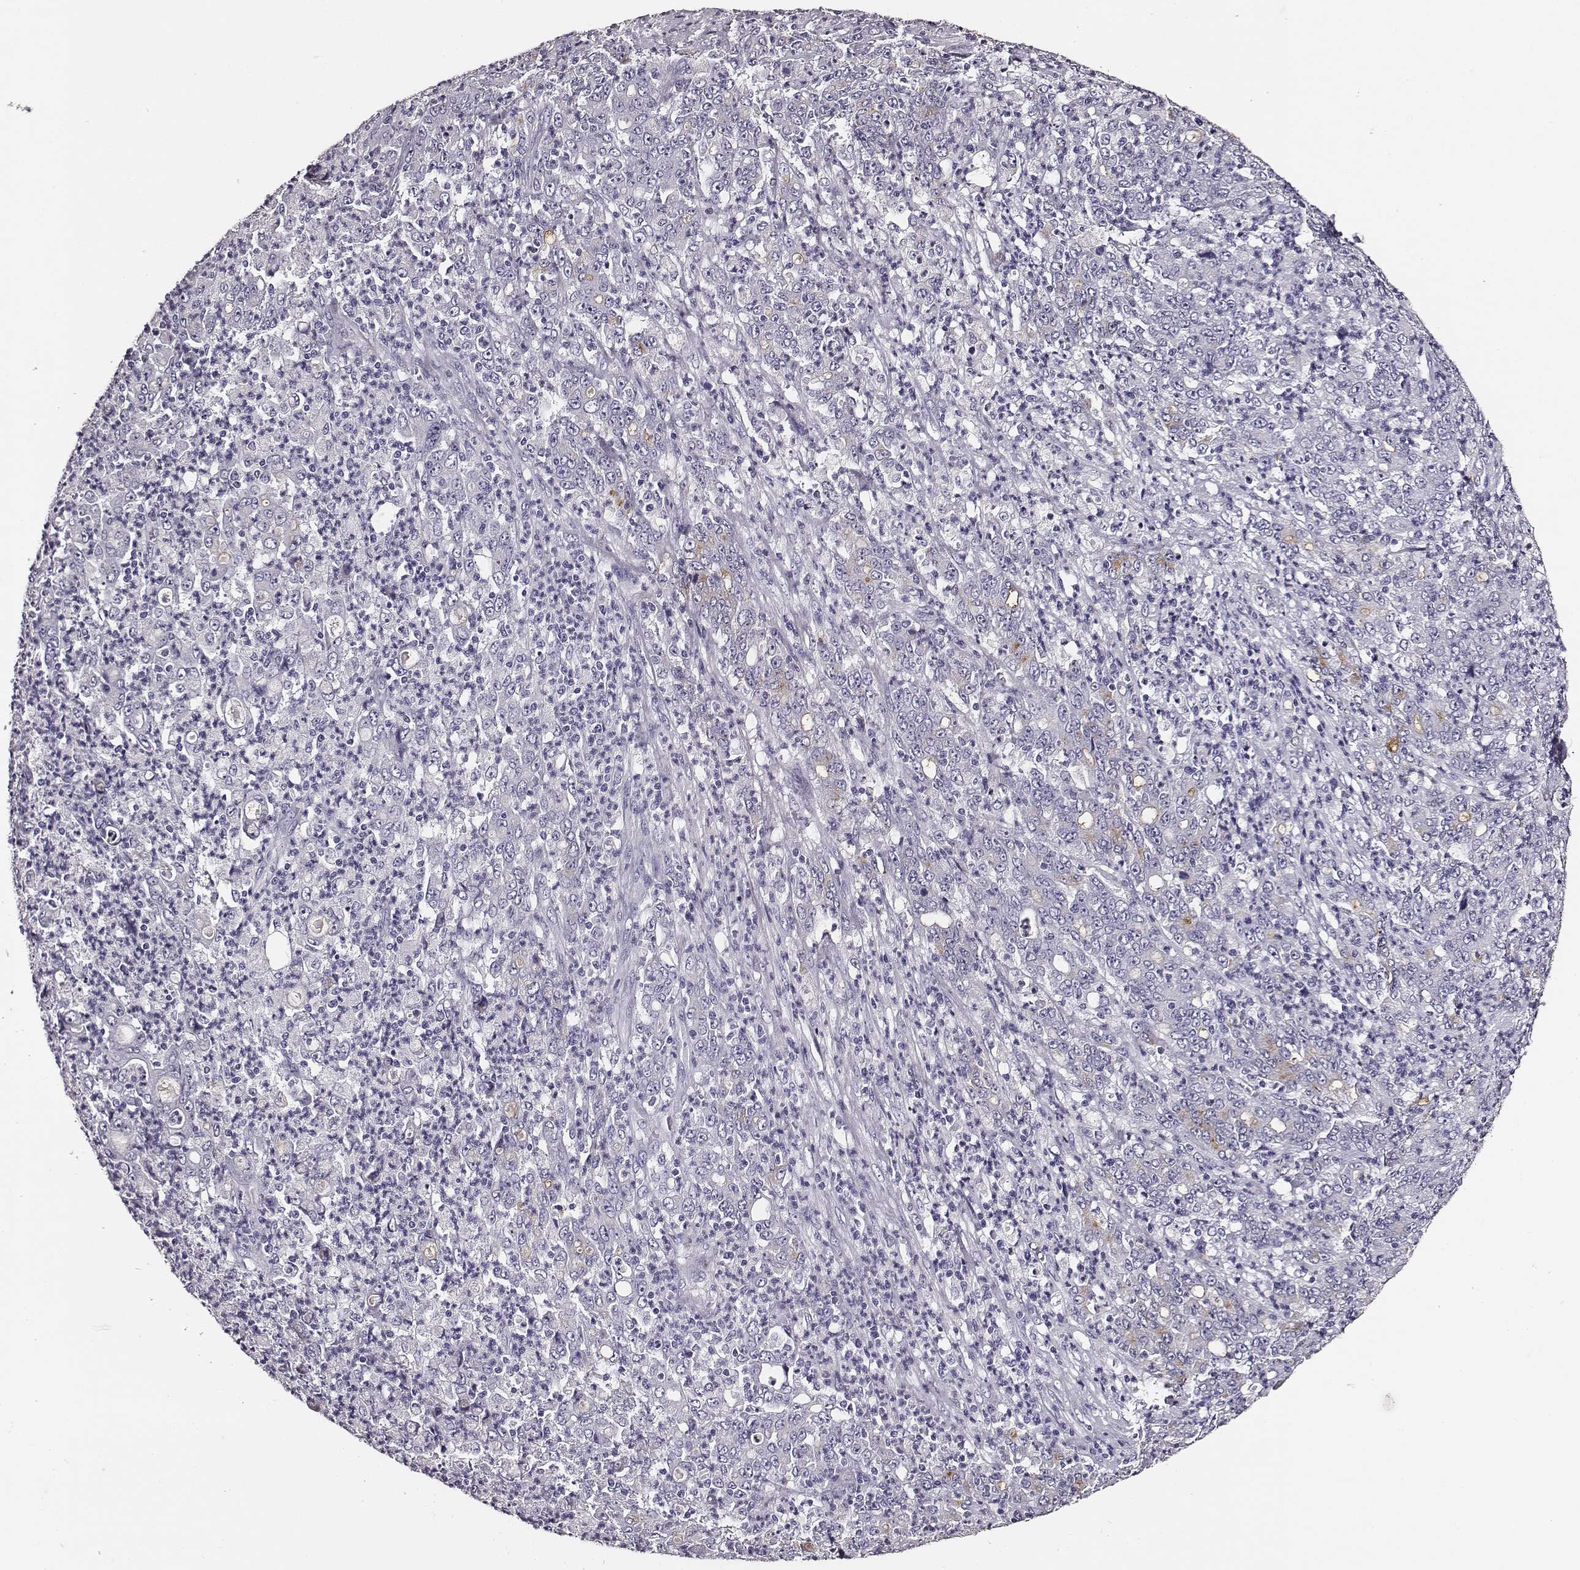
{"staining": {"intensity": "negative", "quantity": "none", "location": "none"}, "tissue": "stomach cancer", "cell_type": "Tumor cells", "image_type": "cancer", "snomed": [{"axis": "morphology", "description": "Adenocarcinoma, NOS"}, {"axis": "topography", "description": "Stomach, lower"}], "caption": "Immunohistochemistry (IHC) of human adenocarcinoma (stomach) displays no positivity in tumor cells.", "gene": "DPEP1", "patient": {"sex": "female", "age": 71}}